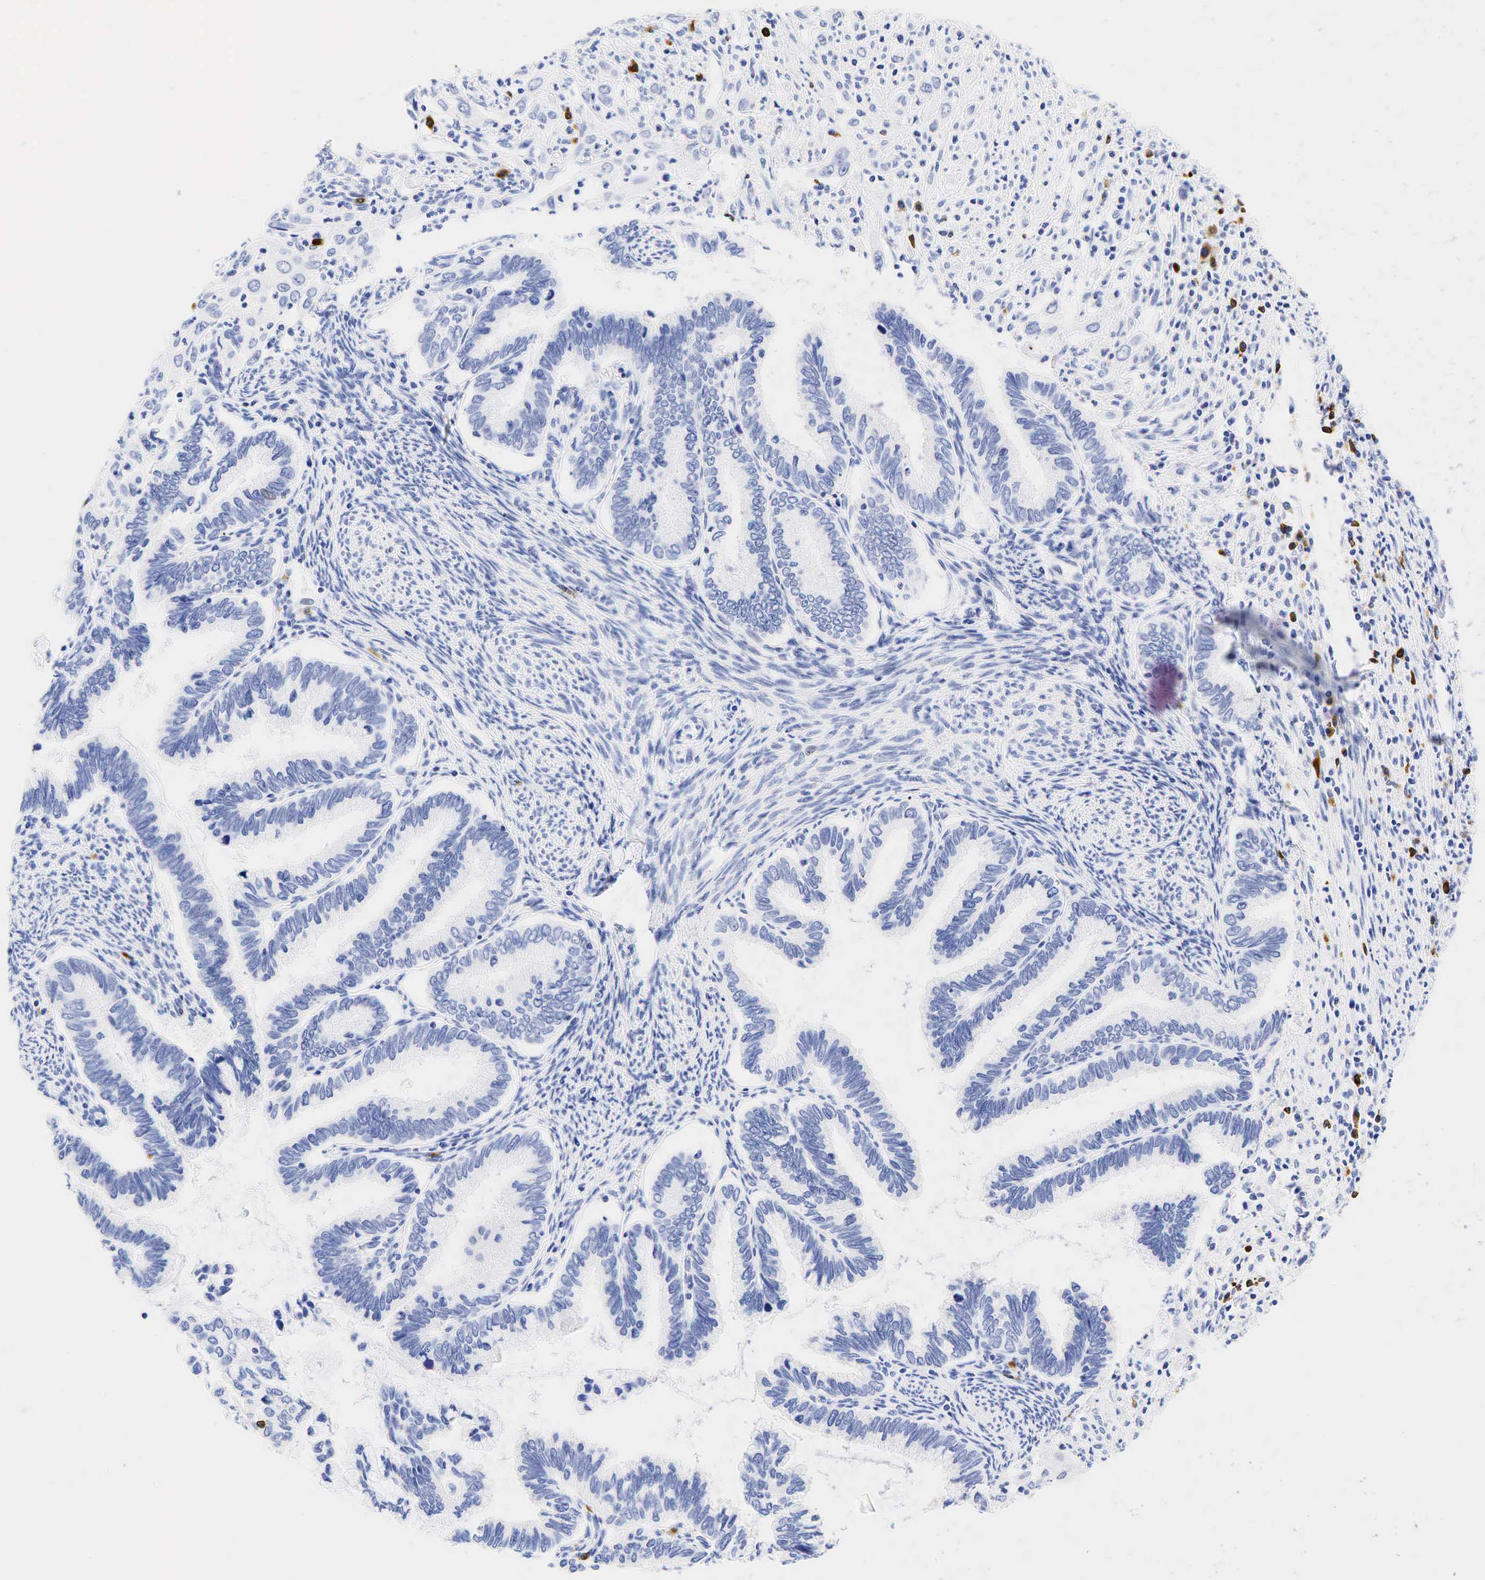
{"staining": {"intensity": "negative", "quantity": "none", "location": "none"}, "tissue": "cervical cancer", "cell_type": "Tumor cells", "image_type": "cancer", "snomed": [{"axis": "morphology", "description": "Adenocarcinoma, NOS"}, {"axis": "topography", "description": "Cervix"}], "caption": "Immunohistochemical staining of cervical adenocarcinoma demonstrates no significant staining in tumor cells.", "gene": "CD79A", "patient": {"sex": "female", "age": 49}}